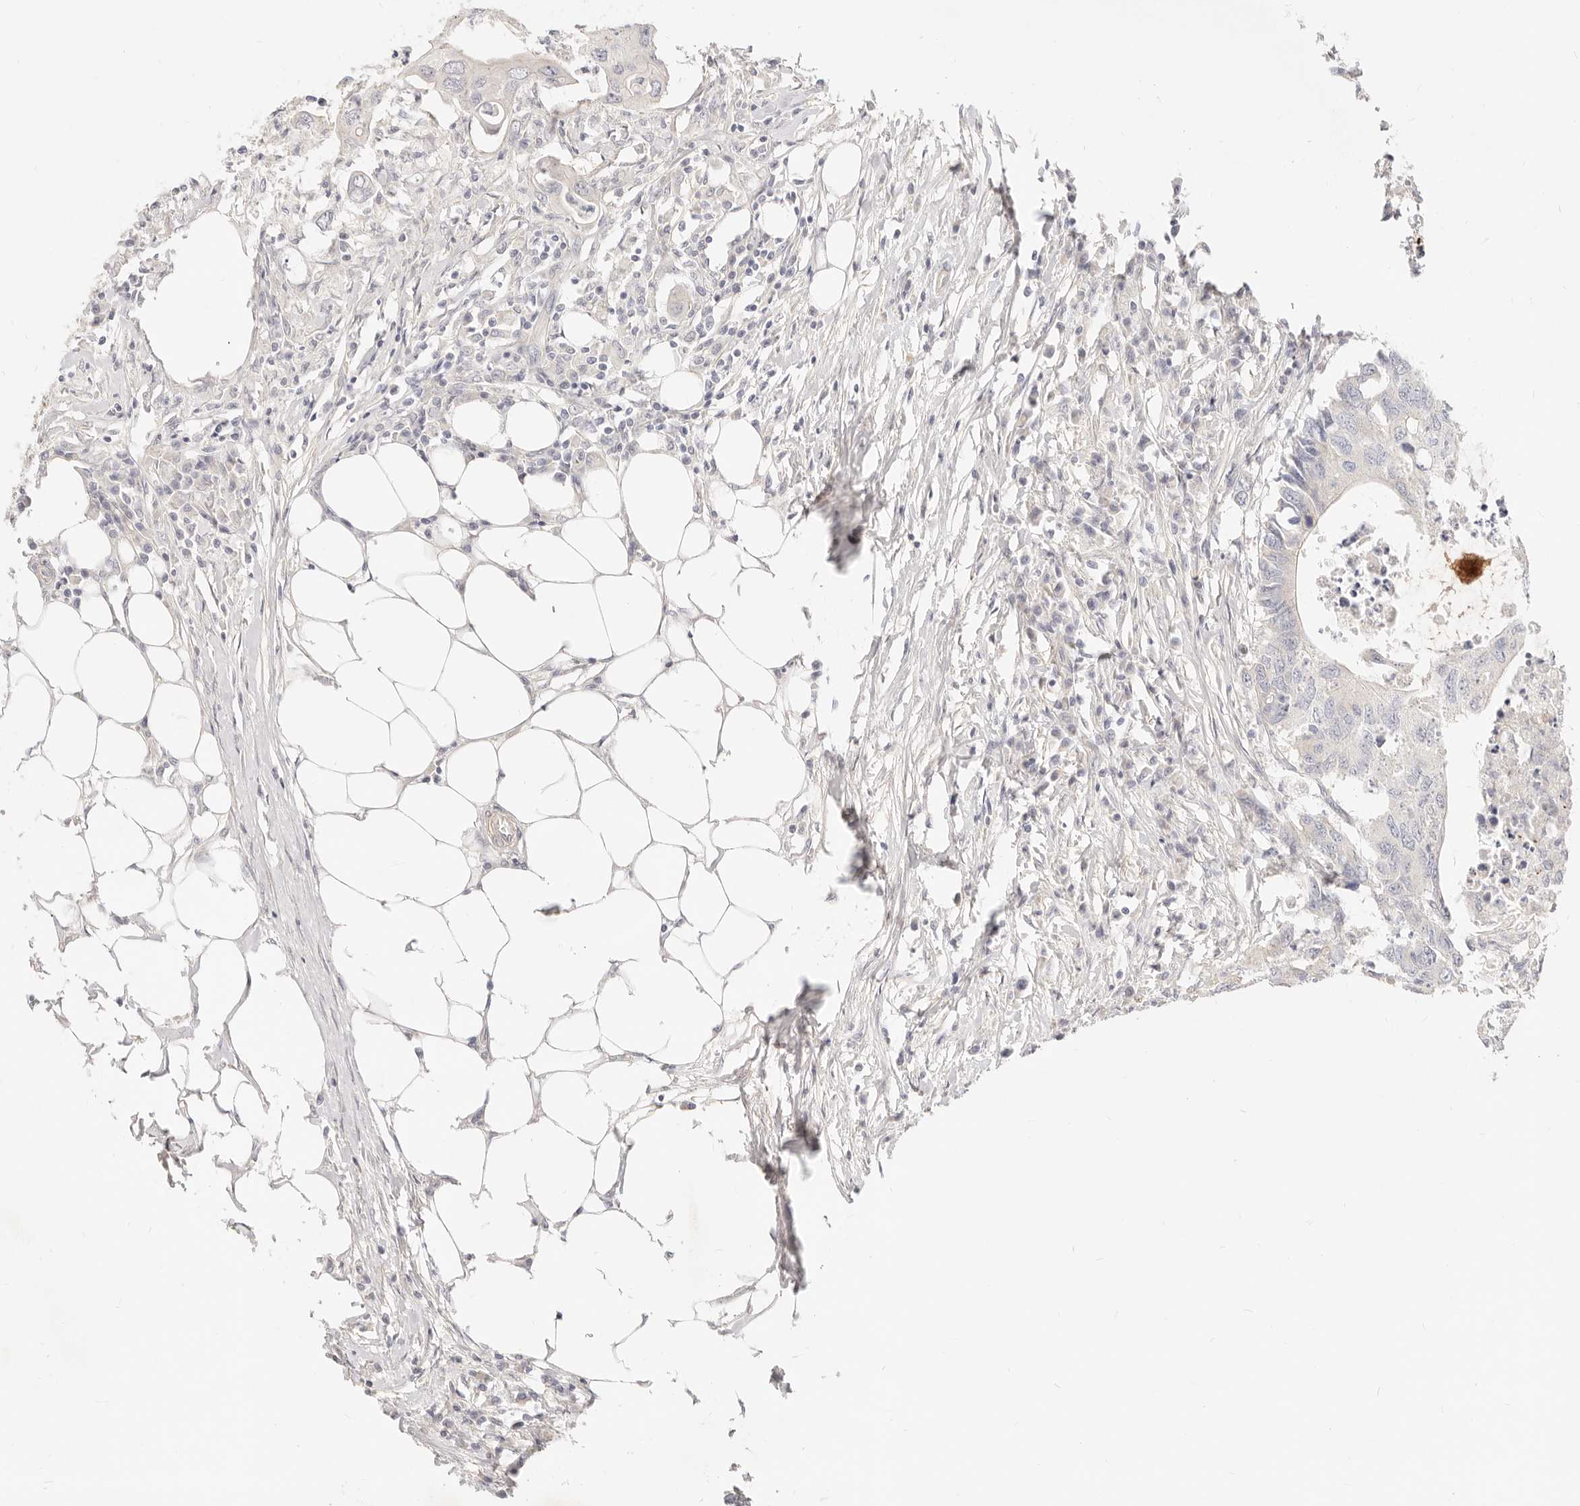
{"staining": {"intensity": "negative", "quantity": "none", "location": "none"}, "tissue": "colorectal cancer", "cell_type": "Tumor cells", "image_type": "cancer", "snomed": [{"axis": "morphology", "description": "Adenocarcinoma, NOS"}, {"axis": "topography", "description": "Colon"}], "caption": "This is a image of immunohistochemistry staining of adenocarcinoma (colorectal), which shows no expression in tumor cells.", "gene": "UBXN10", "patient": {"sex": "male", "age": 71}}